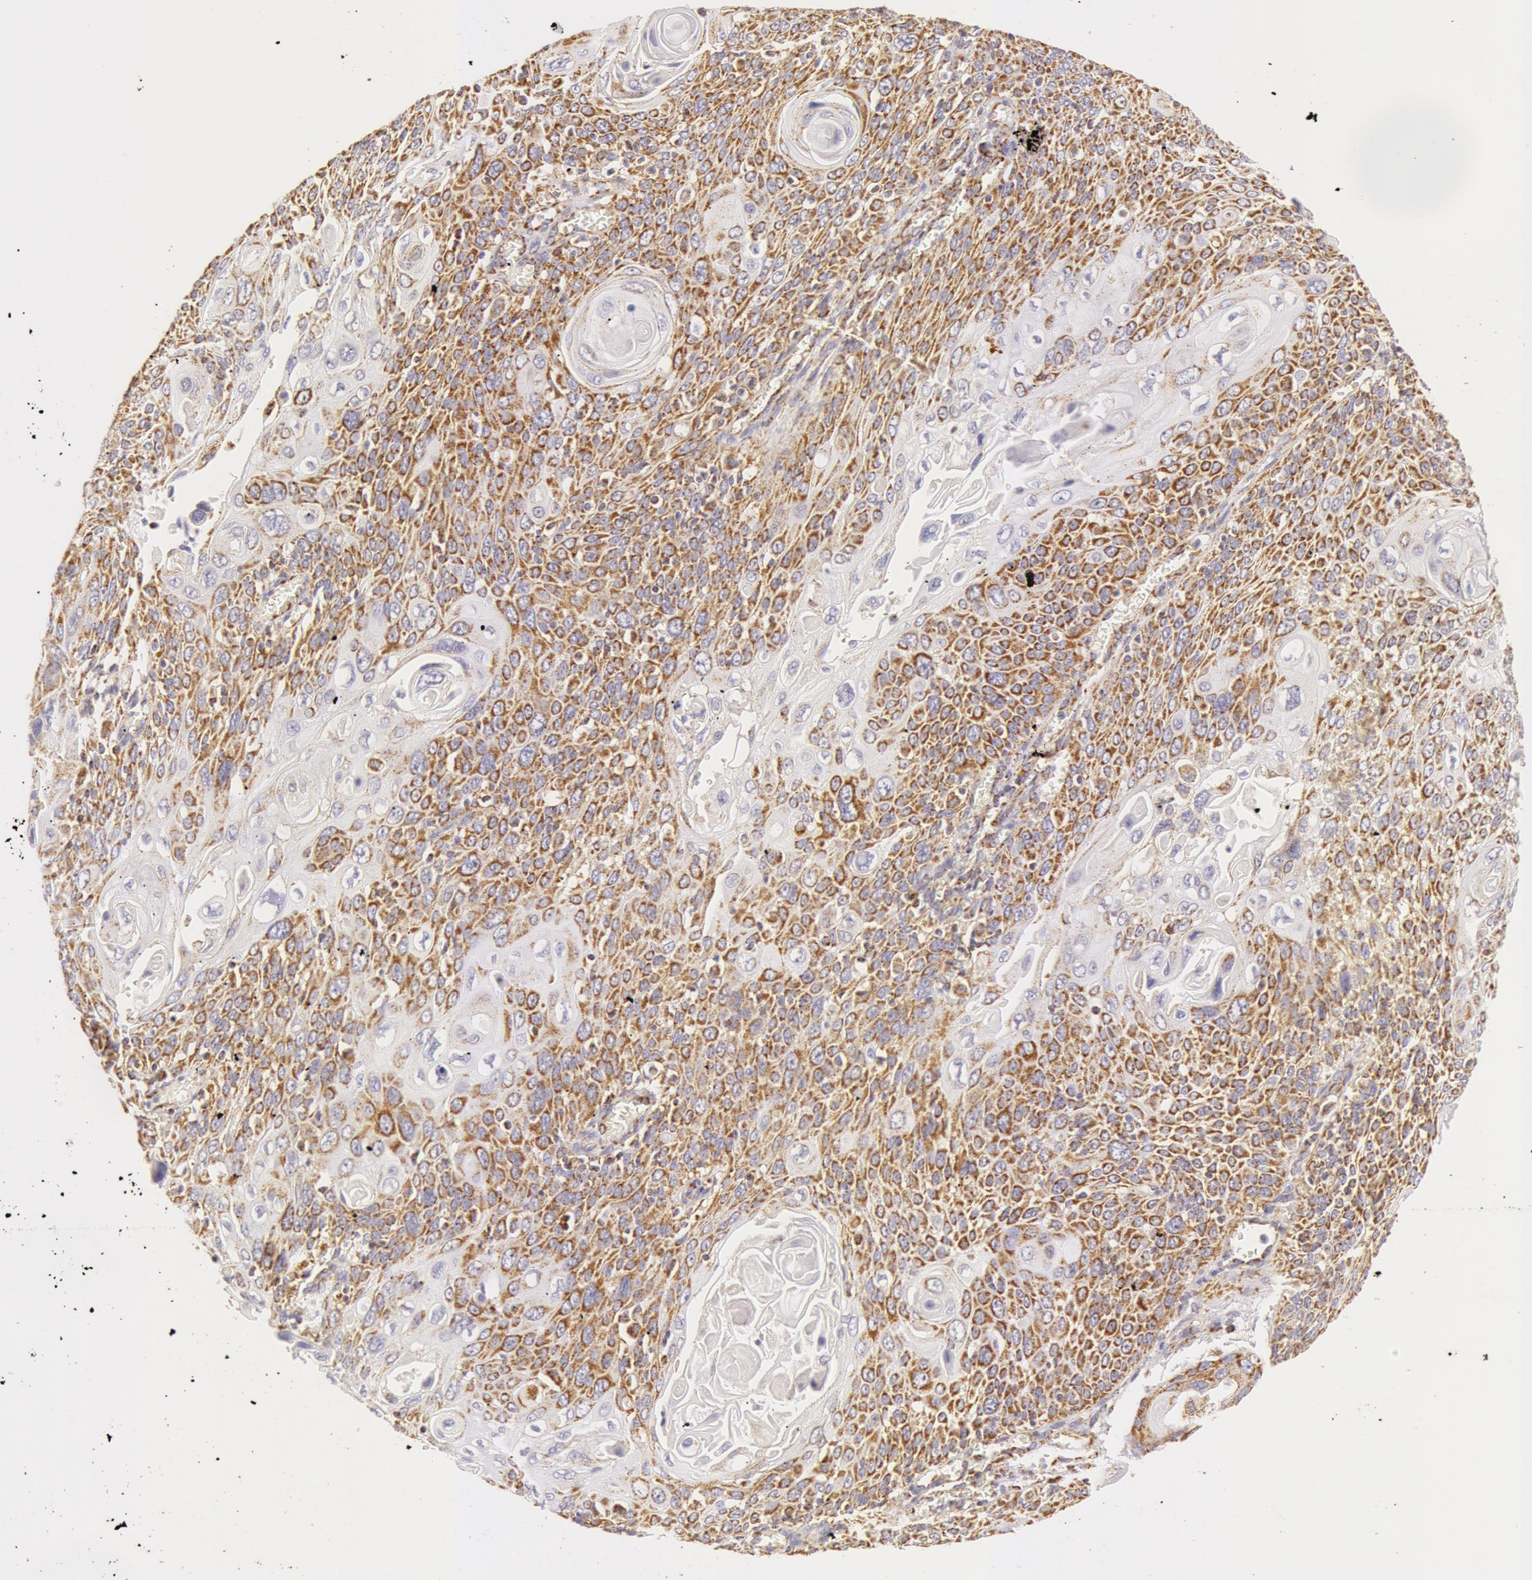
{"staining": {"intensity": "moderate", "quantity": ">75%", "location": "cytoplasmic/membranous"}, "tissue": "cervical cancer", "cell_type": "Tumor cells", "image_type": "cancer", "snomed": [{"axis": "morphology", "description": "Squamous cell carcinoma, NOS"}, {"axis": "topography", "description": "Cervix"}], "caption": "Immunohistochemistry micrograph of neoplastic tissue: cervical cancer stained using immunohistochemistry shows medium levels of moderate protein expression localized specifically in the cytoplasmic/membranous of tumor cells, appearing as a cytoplasmic/membranous brown color.", "gene": "ATP5F1B", "patient": {"sex": "female", "age": 54}}